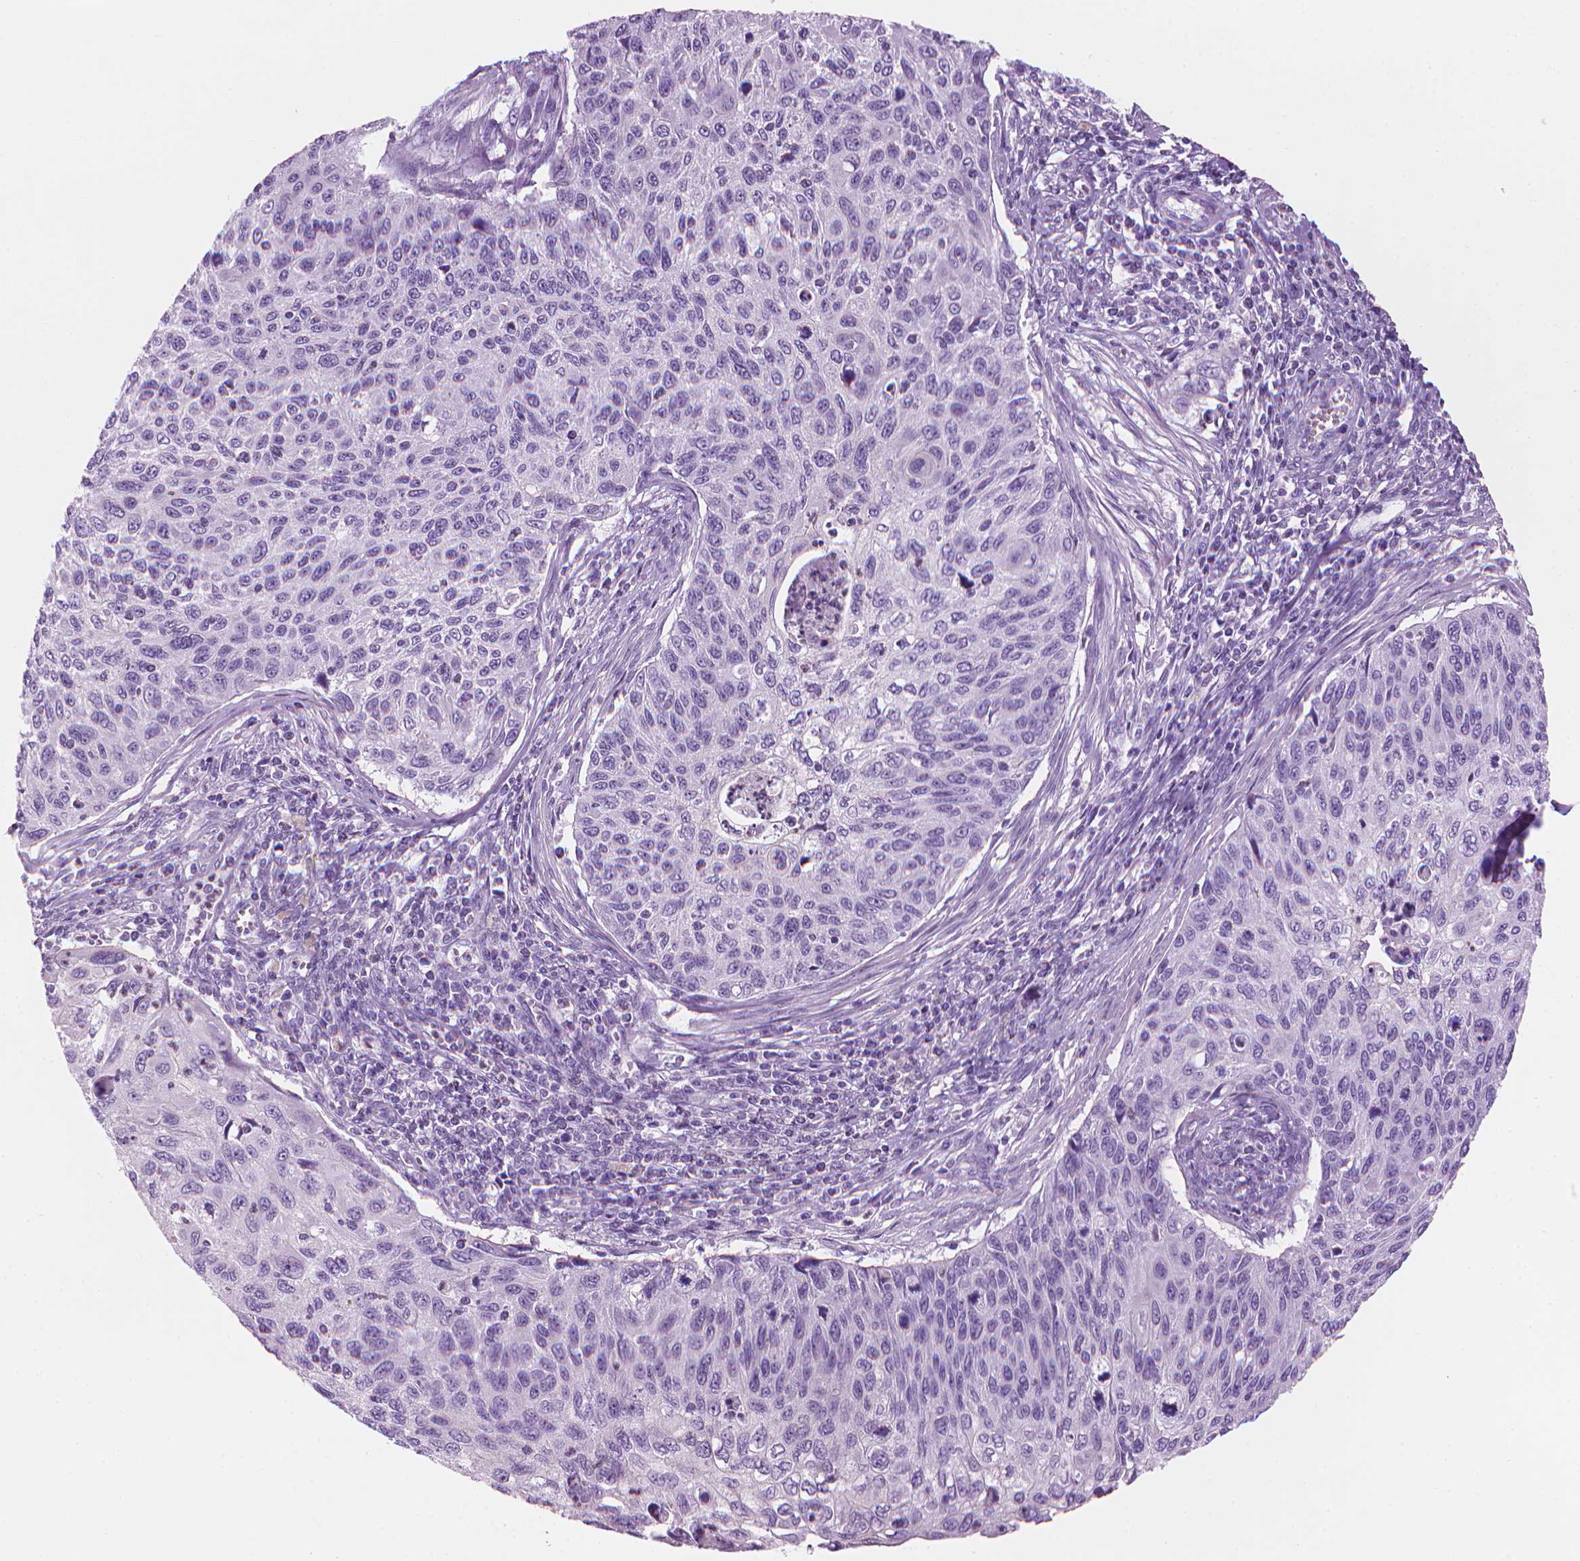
{"staining": {"intensity": "negative", "quantity": "none", "location": "none"}, "tissue": "cervical cancer", "cell_type": "Tumor cells", "image_type": "cancer", "snomed": [{"axis": "morphology", "description": "Squamous cell carcinoma, NOS"}, {"axis": "topography", "description": "Cervix"}], "caption": "Tumor cells show no significant protein positivity in cervical squamous cell carcinoma.", "gene": "TTC29", "patient": {"sex": "female", "age": 70}}